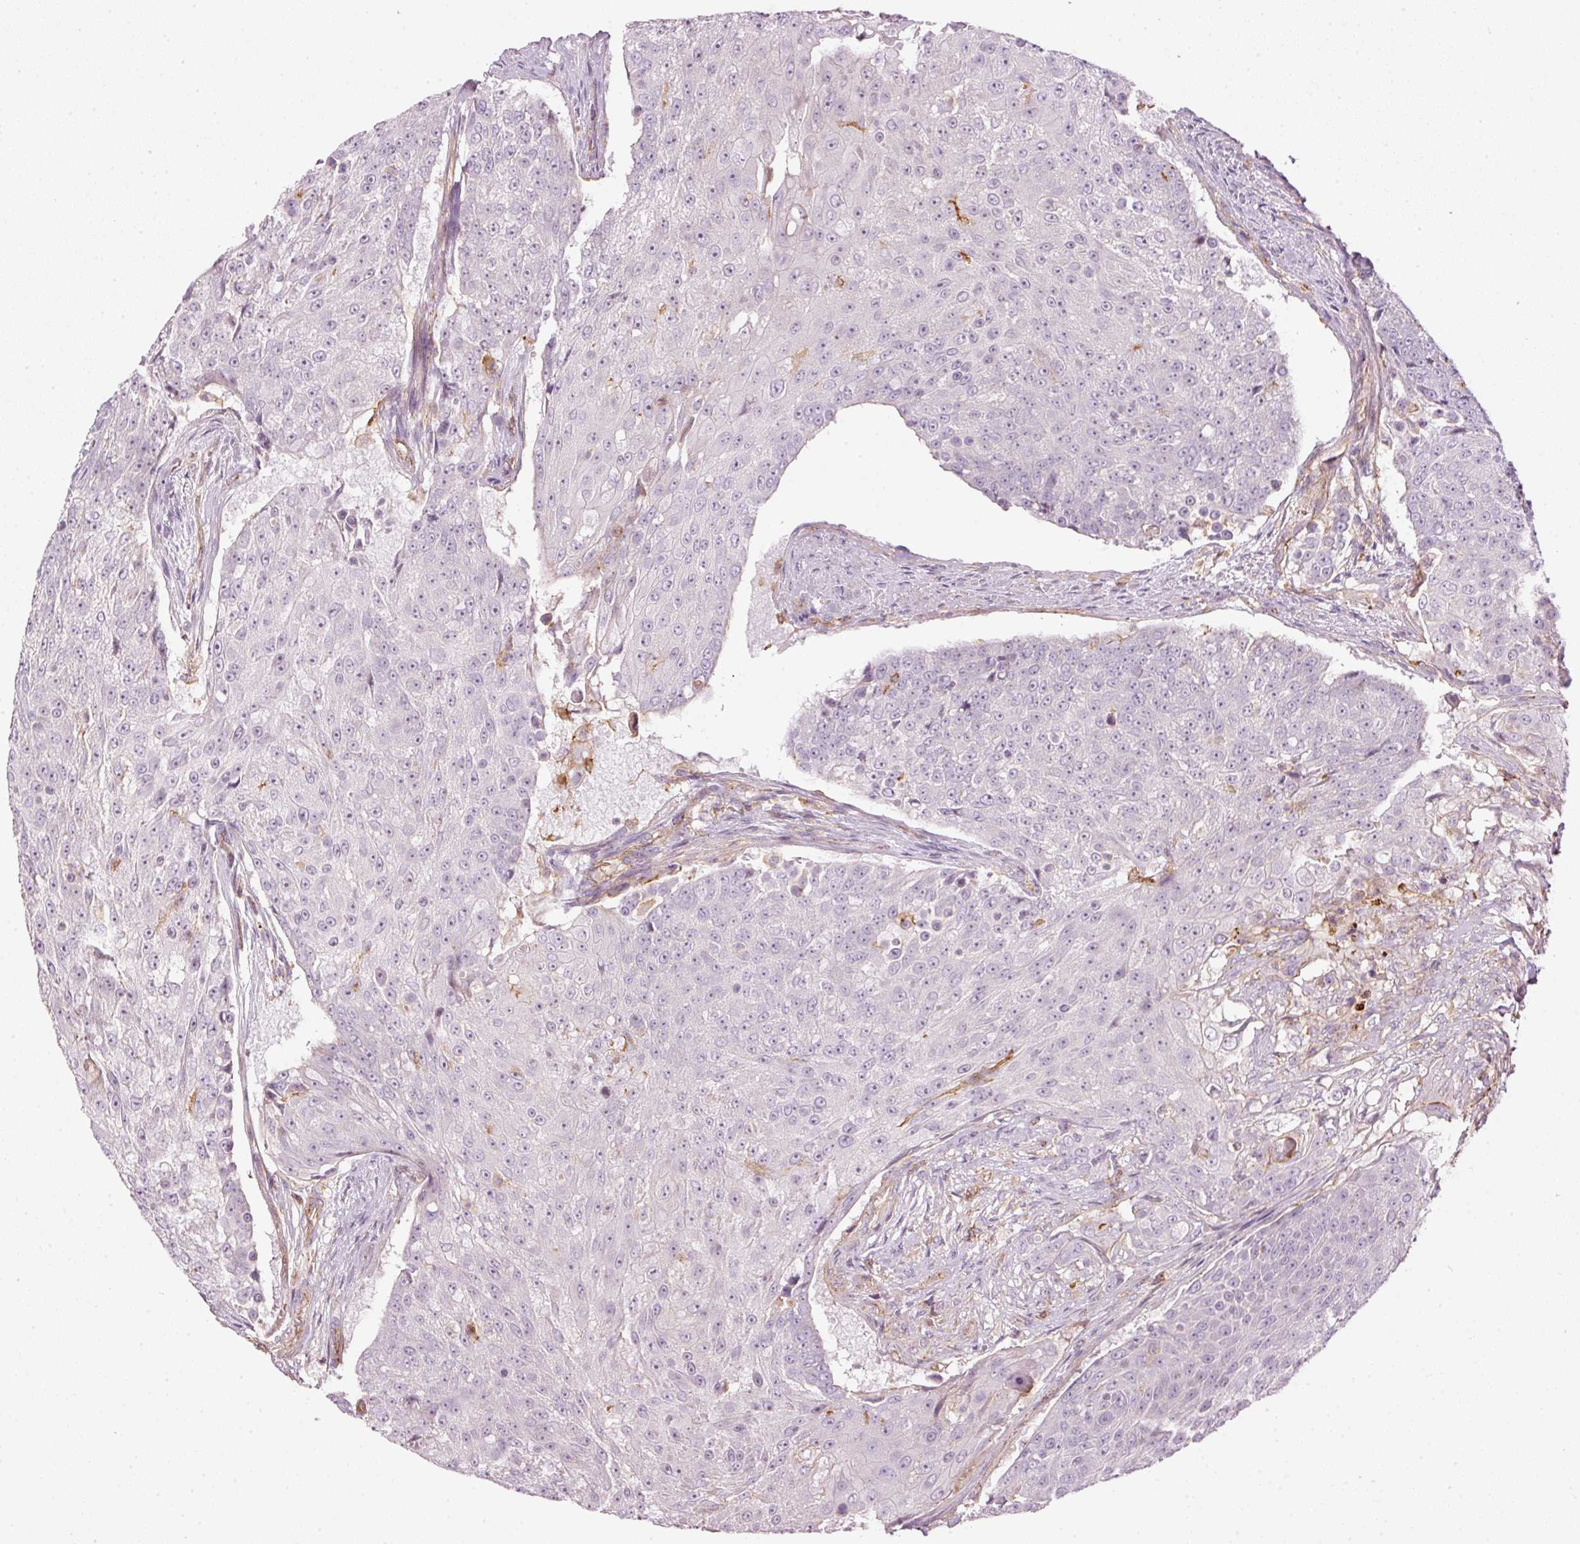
{"staining": {"intensity": "negative", "quantity": "none", "location": "none"}, "tissue": "urothelial cancer", "cell_type": "Tumor cells", "image_type": "cancer", "snomed": [{"axis": "morphology", "description": "Urothelial carcinoma, High grade"}, {"axis": "topography", "description": "Urinary bladder"}], "caption": "Urothelial carcinoma (high-grade) was stained to show a protein in brown. There is no significant positivity in tumor cells. (Immunohistochemistry (ihc), brightfield microscopy, high magnification).", "gene": "SIPA1", "patient": {"sex": "female", "age": 63}}